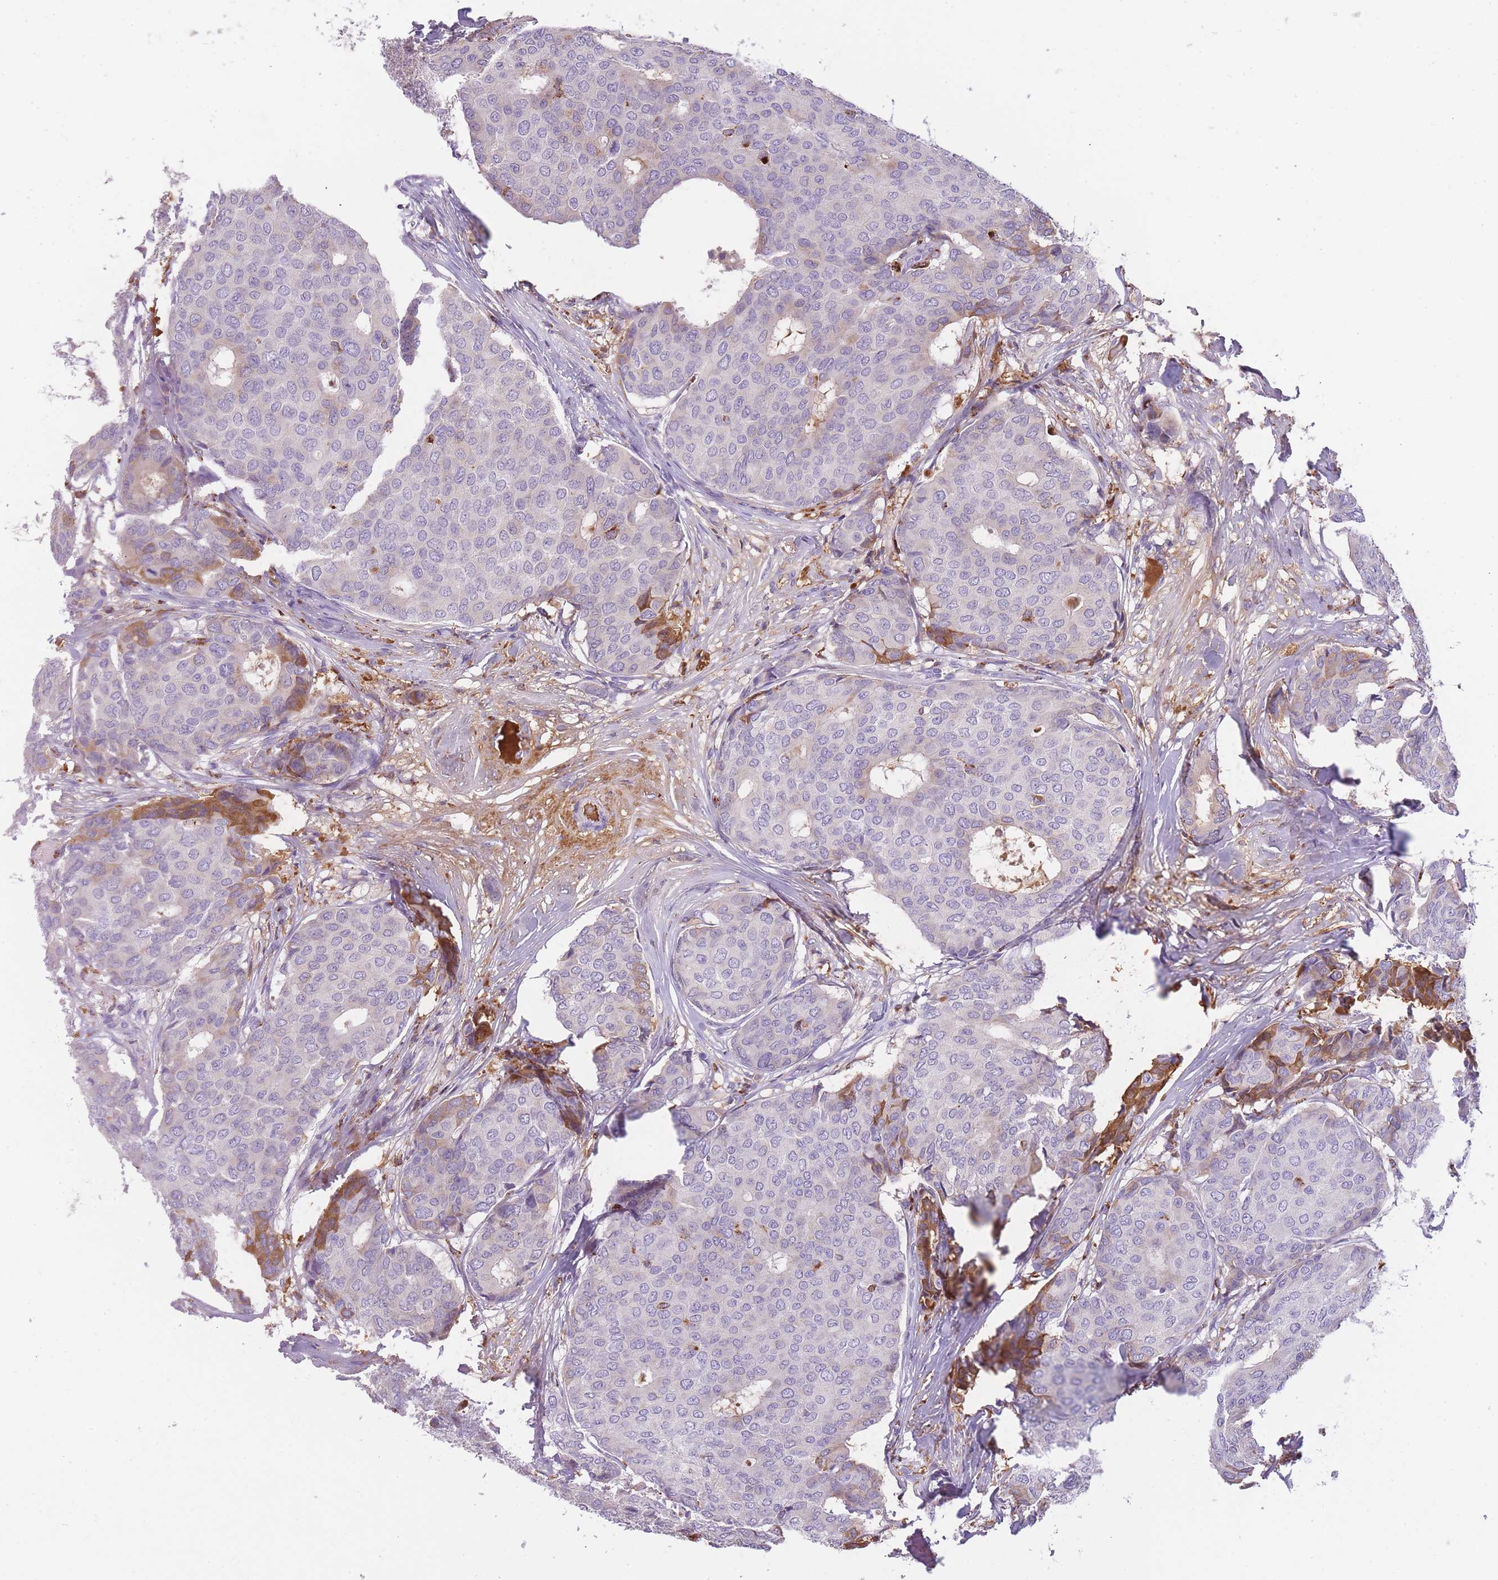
{"staining": {"intensity": "moderate", "quantity": "<25%", "location": "cytoplasmic/membranous"}, "tissue": "breast cancer", "cell_type": "Tumor cells", "image_type": "cancer", "snomed": [{"axis": "morphology", "description": "Duct carcinoma"}, {"axis": "topography", "description": "Breast"}], "caption": "High-power microscopy captured an IHC histopathology image of breast cancer (infiltrating ductal carcinoma), revealing moderate cytoplasmic/membranous positivity in approximately <25% of tumor cells. (Brightfield microscopy of DAB IHC at high magnification).", "gene": "GNAT1", "patient": {"sex": "female", "age": 75}}